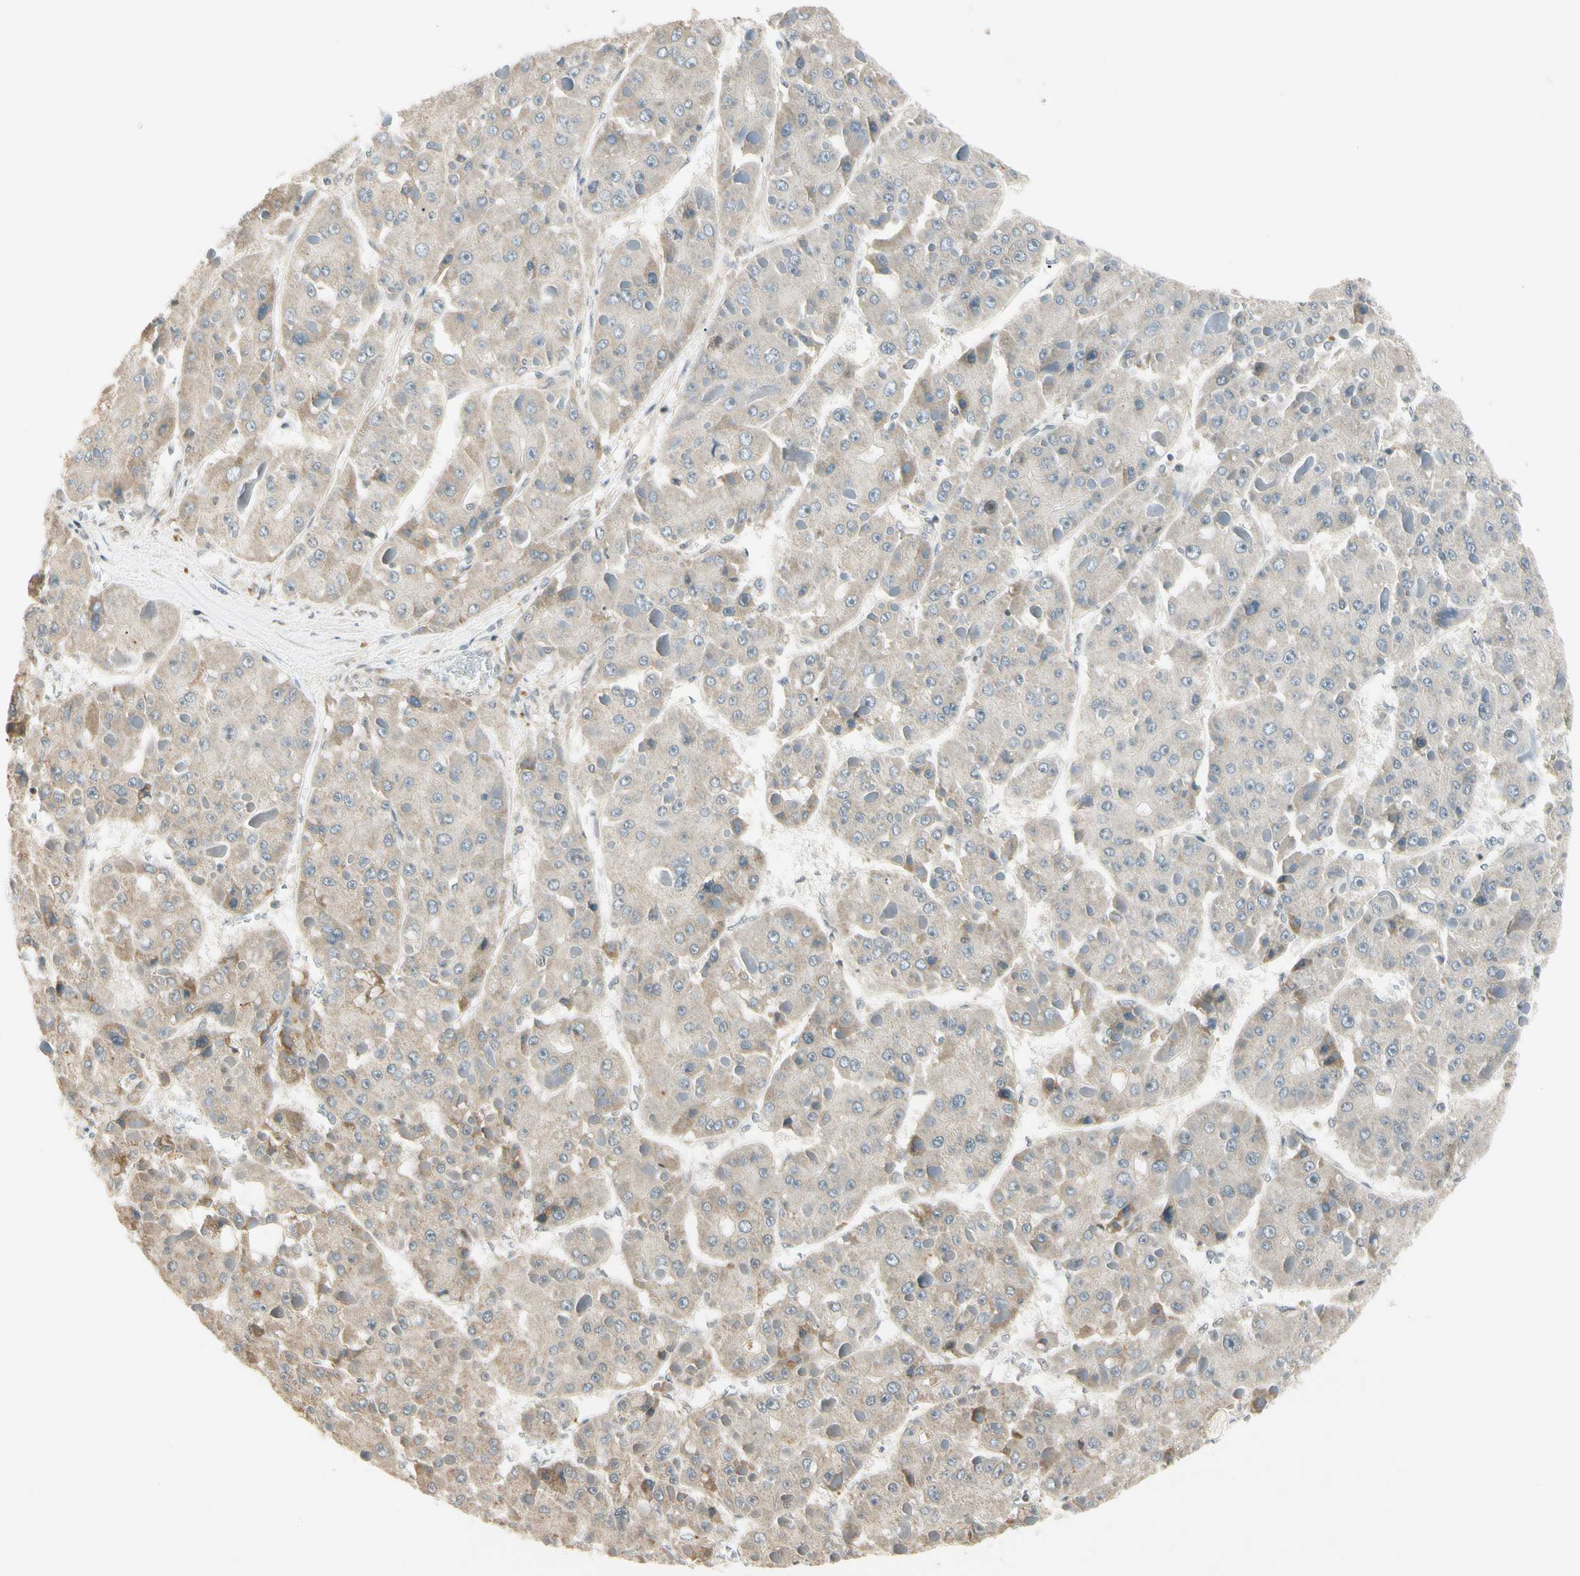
{"staining": {"intensity": "weak", "quantity": "25%-75%", "location": "cytoplasmic/membranous"}, "tissue": "liver cancer", "cell_type": "Tumor cells", "image_type": "cancer", "snomed": [{"axis": "morphology", "description": "Carcinoma, Hepatocellular, NOS"}, {"axis": "topography", "description": "Liver"}], "caption": "Immunohistochemical staining of human liver hepatocellular carcinoma exhibits low levels of weak cytoplasmic/membranous protein expression in about 25%-75% of tumor cells.", "gene": "ZSCAN12", "patient": {"sex": "female", "age": 73}}